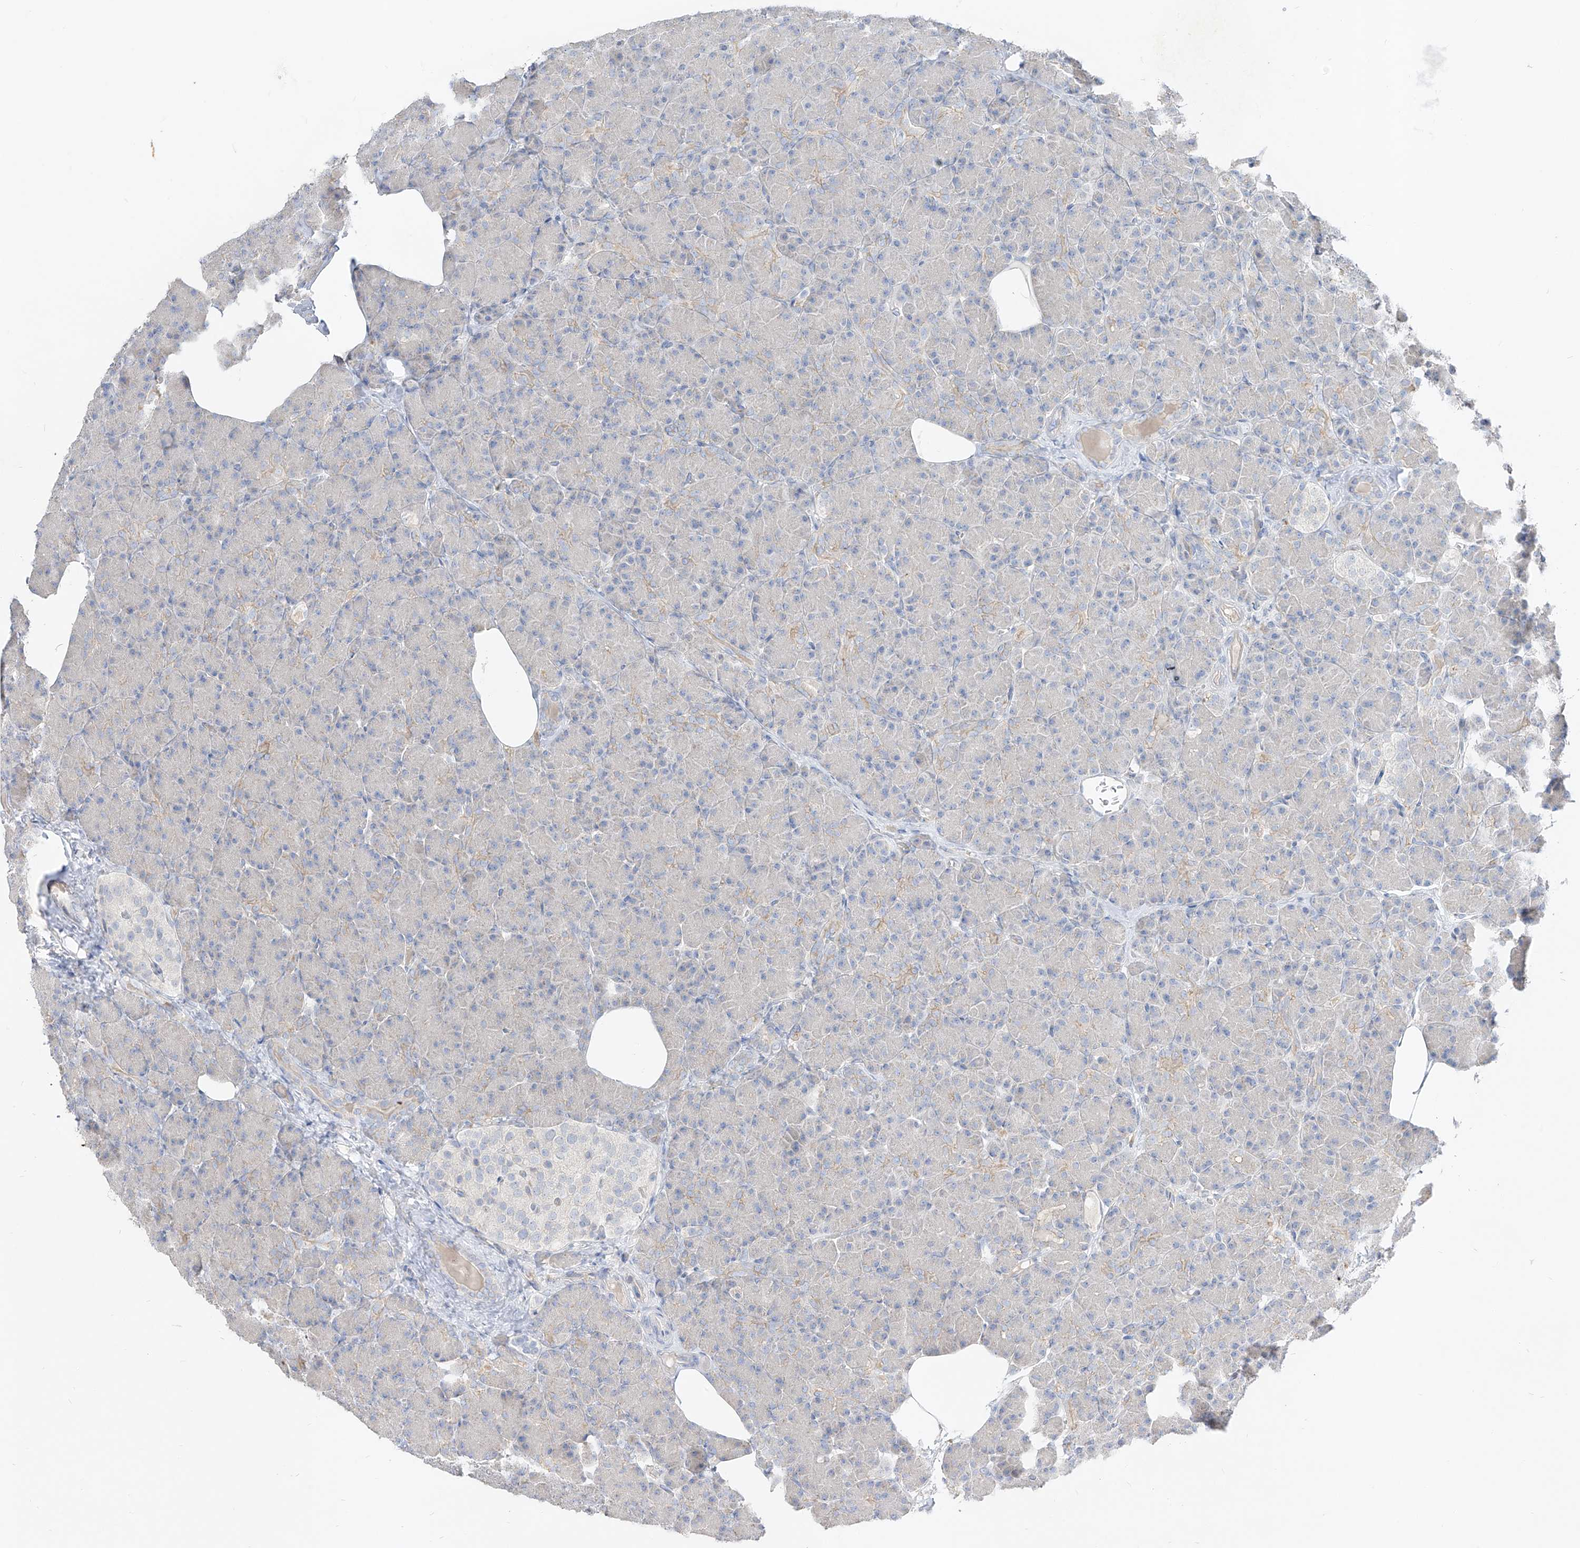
{"staining": {"intensity": "negative", "quantity": "none", "location": "none"}, "tissue": "pancreas", "cell_type": "Exocrine glandular cells", "image_type": "normal", "snomed": [{"axis": "morphology", "description": "Normal tissue, NOS"}, {"axis": "topography", "description": "Pancreas"}], "caption": "This is a photomicrograph of IHC staining of unremarkable pancreas, which shows no positivity in exocrine glandular cells. The staining is performed using DAB (3,3'-diaminobenzidine) brown chromogen with nuclei counter-stained in using hematoxylin.", "gene": "RBFOX3", "patient": {"sex": "female", "age": 43}}